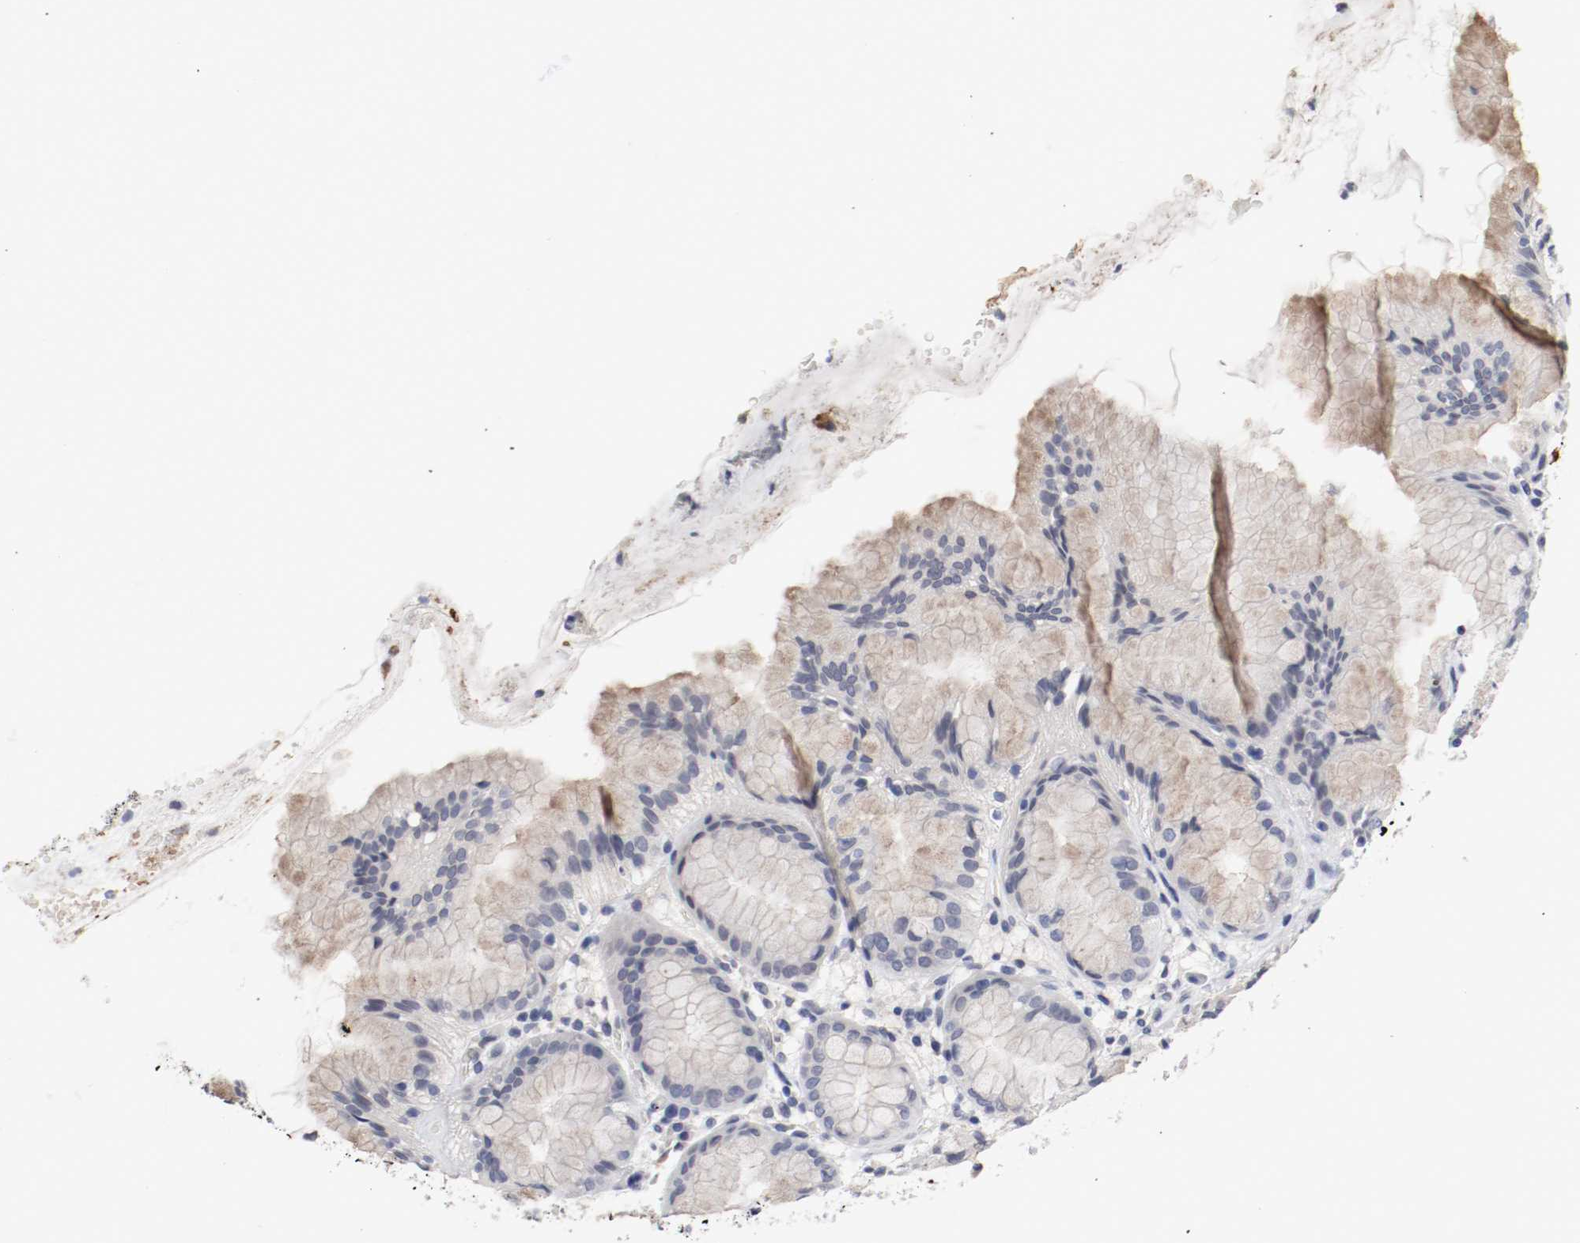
{"staining": {"intensity": "weak", "quantity": "<25%", "location": "cytoplasmic/membranous"}, "tissue": "stomach", "cell_type": "Glandular cells", "image_type": "normal", "snomed": [{"axis": "morphology", "description": "Normal tissue, NOS"}, {"axis": "topography", "description": "Stomach"}, {"axis": "topography", "description": "Stomach, lower"}], "caption": "Histopathology image shows no significant protein staining in glandular cells of unremarkable stomach. (Stains: DAB immunohistochemistry with hematoxylin counter stain, Microscopy: brightfield microscopy at high magnification).", "gene": "KIT", "patient": {"sex": "female", "age": 75}}